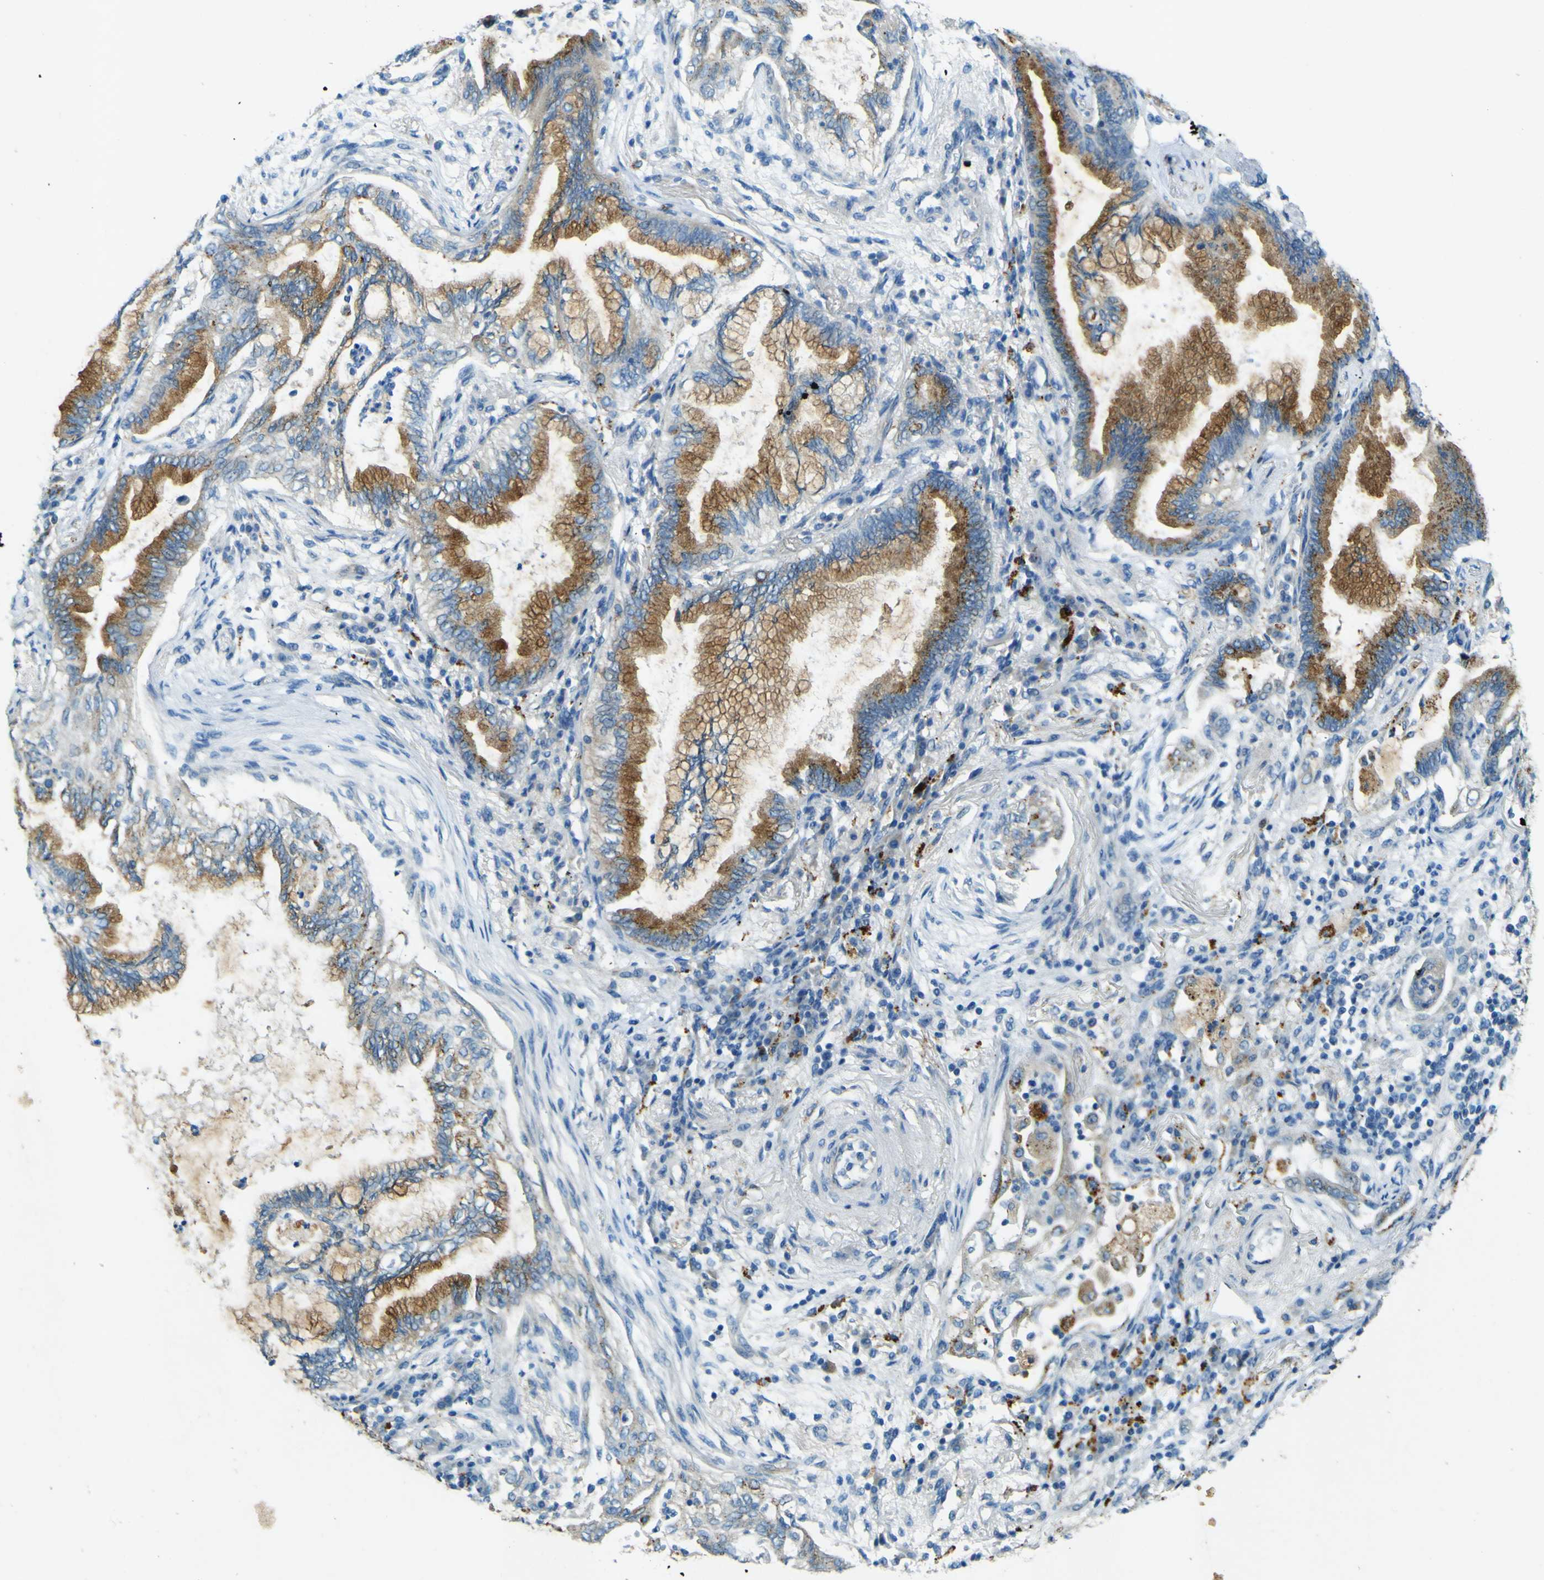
{"staining": {"intensity": "moderate", "quantity": ">75%", "location": "cytoplasmic/membranous"}, "tissue": "lung cancer", "cell_type": "Tumor cells", "image_type": "cancer", "snomed": [{"axis": "morphology", "description": "Normal tissue, NOS"}, {"axis": "morphology", "description": "Adenocarcinoma, NOS"}, {"axis": "topography", "description": "Bronchus"}, {"axis": "topography", "description": "Lung"}], "caption": "The micrograph reveals a brown stain indicating the presence of a protein in the cytoplasmic/membranous of tumor cells in lung cancer (adenocarcinoma).", "gene": "PDE9A", "patient": {"sex": "female", "age": 70}}